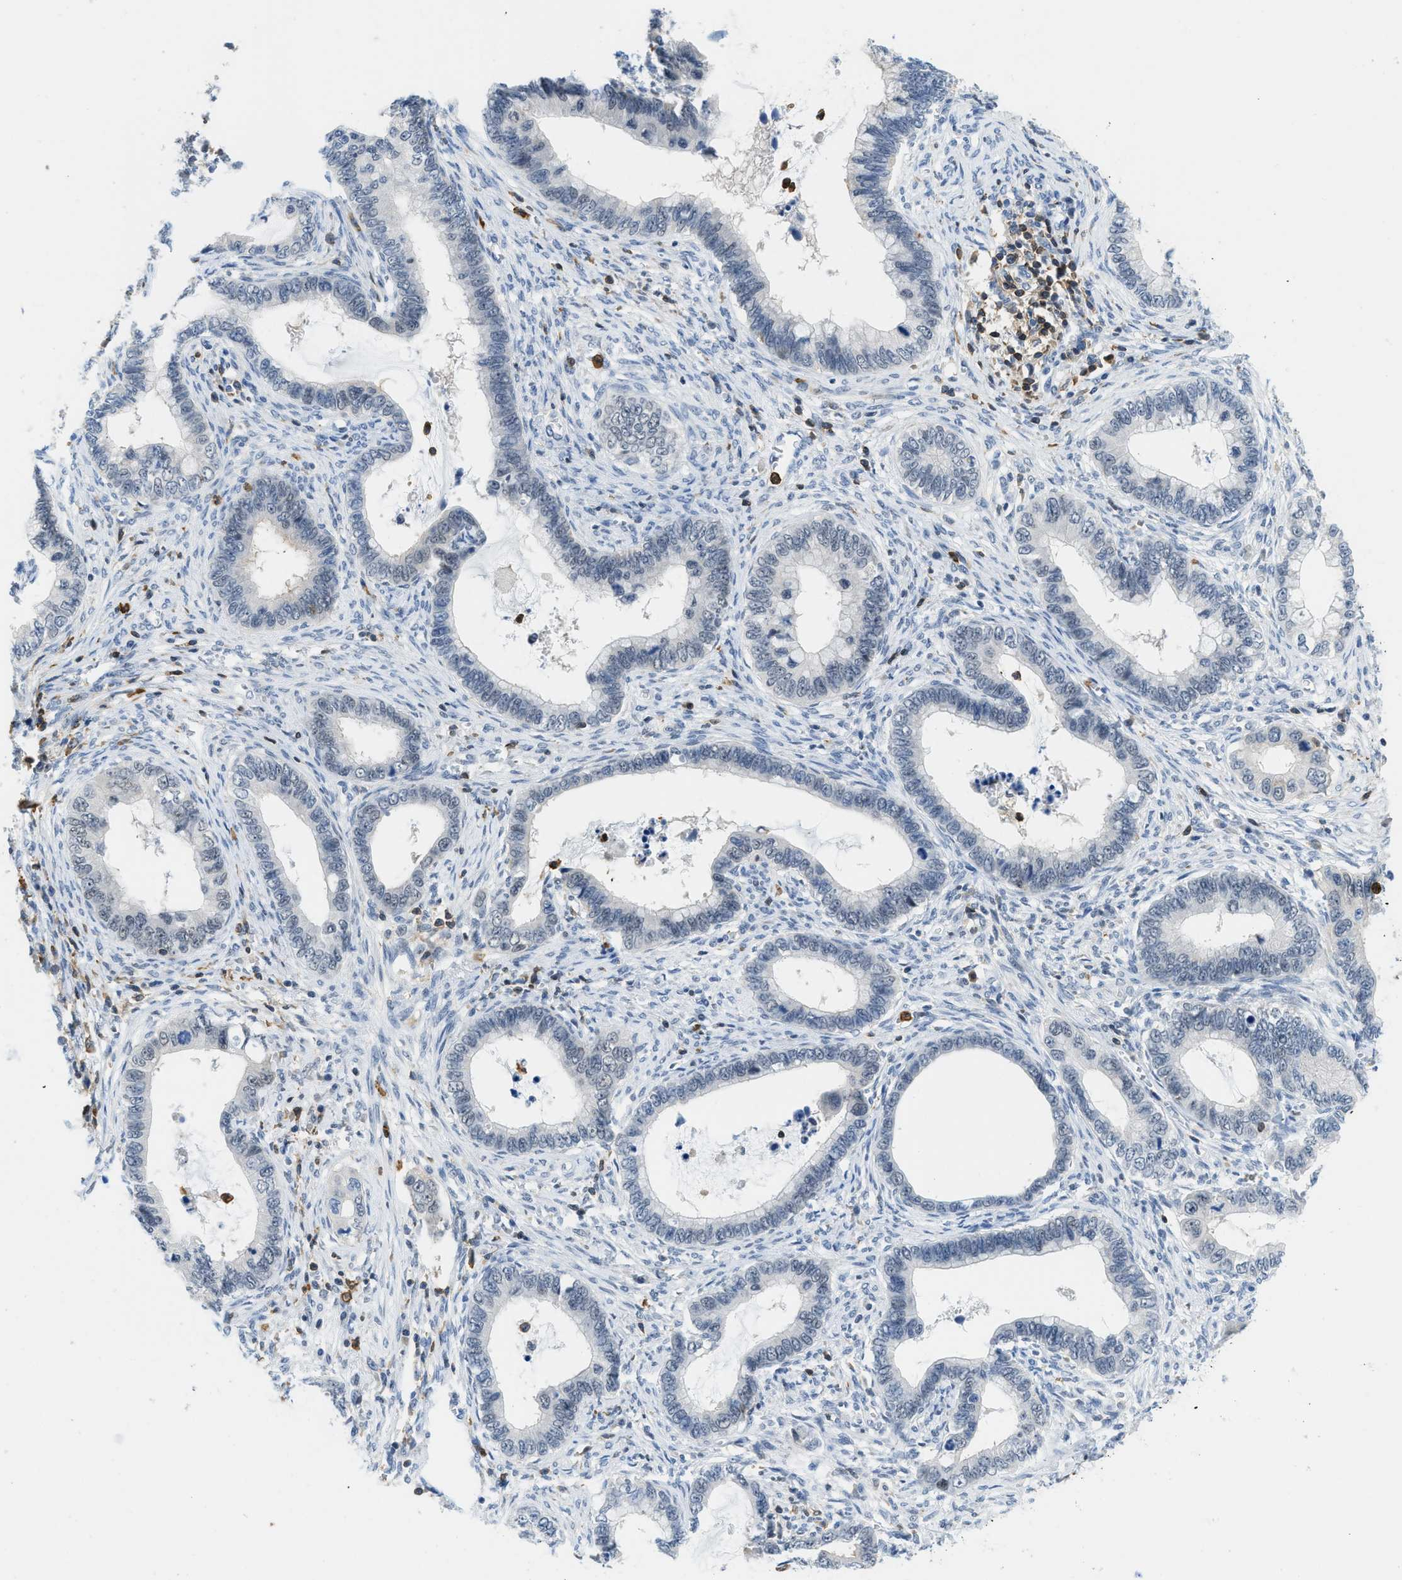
{"staining": {"intensity": "negative", "quantity": "none", "location": "none"}, "tissue": "cervical cancer", "cell_type": "Tumor cells", "image_type": "cancer", "snomed": [{"axis": "morphology", "description": "Adenocarcinoma, NOS"}, {"axis": "topography", "description": "Cervix"}], "caption": "Tumor cells are negative for protein expression in human adenocarcinoma (cervical).", "gene": "FAM151A", "patient": {"sex": "female", "age": 44}}